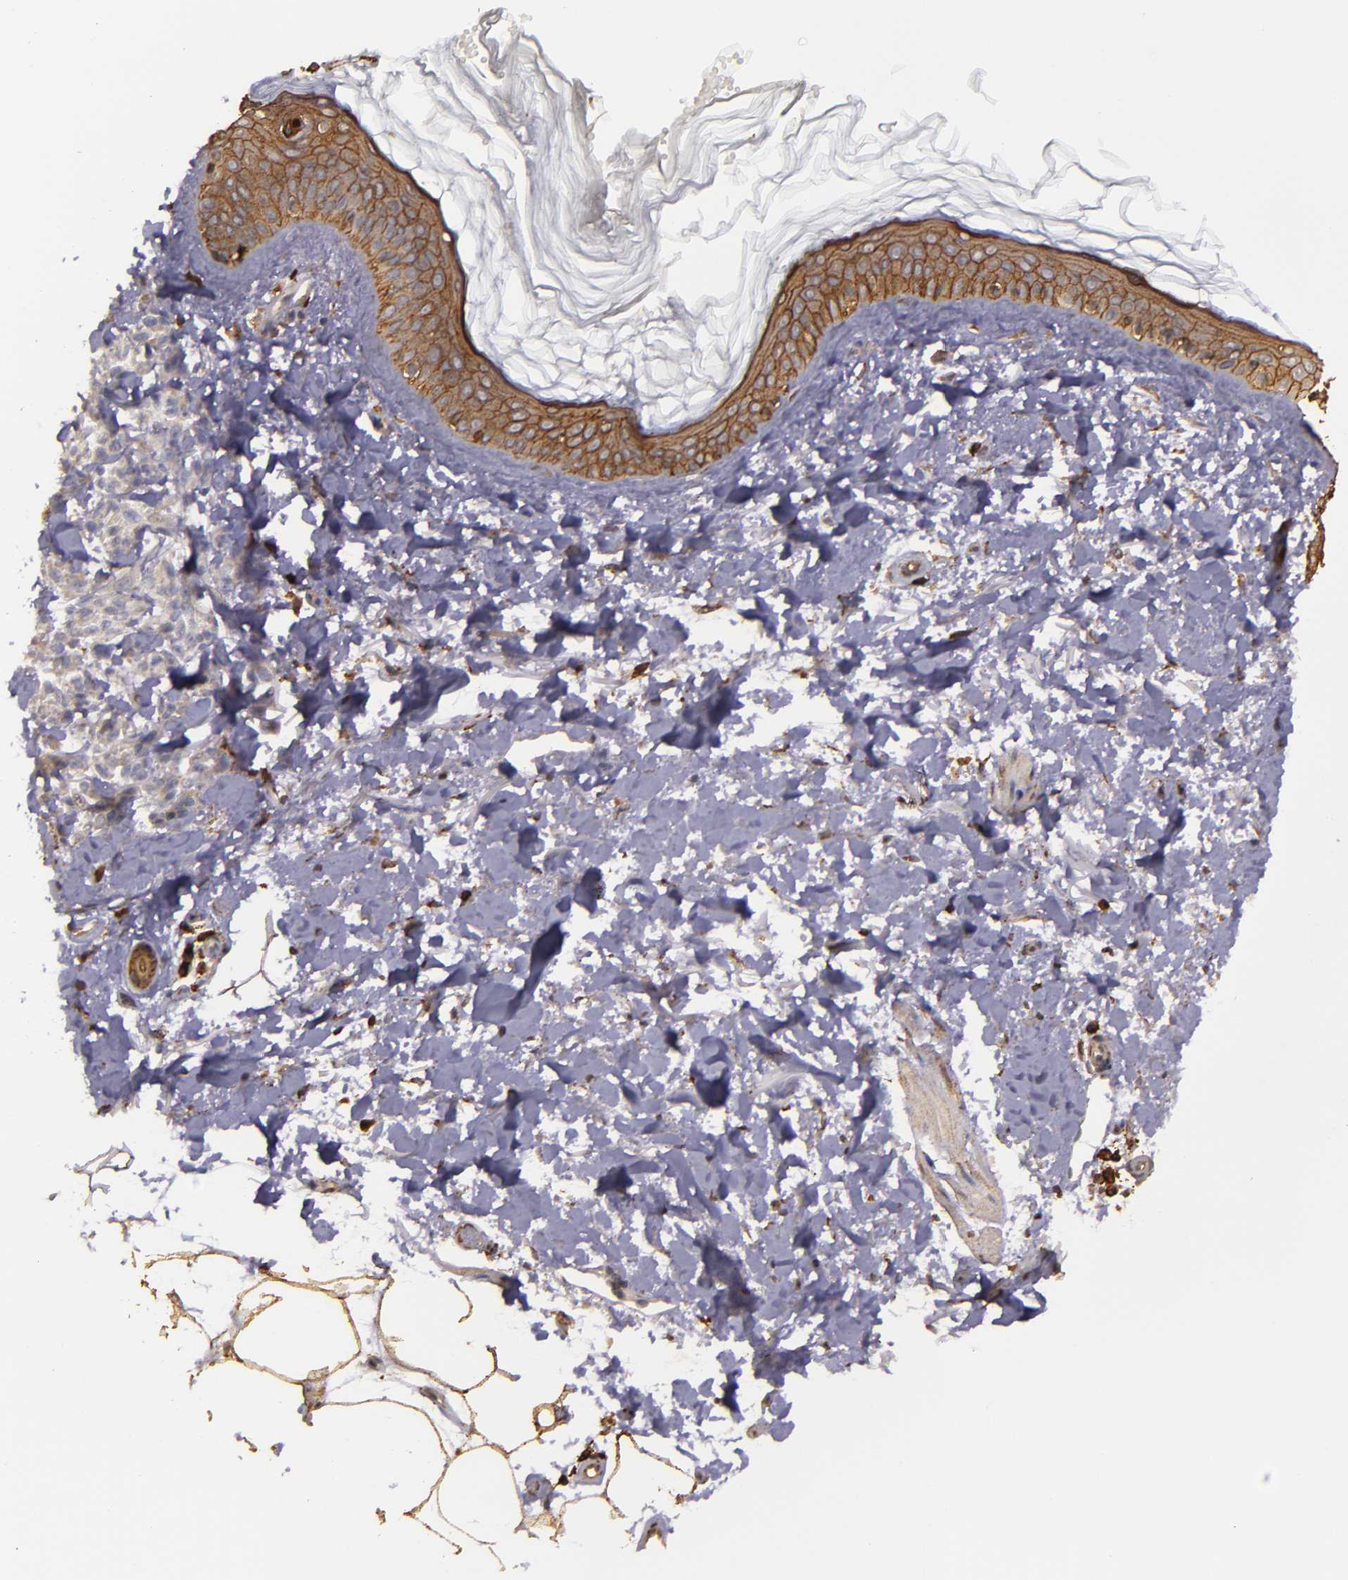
{"staining": {"intensity": "weak", "quantity": ">75%", "location": "cytoplasmic/membranous"}, "tissue": "melanoma", "cell_type": "Tumor cells", "image_type": "cancer", "snomed": [{"axis": "morphology", "description": "Malignant melanoma, NOS"}, {"axis": "topography", "description": "Skin"}], "caption": "Melanoma was stained to show a protein in brown. There is low levels of weak cytoplasmic/membranous positivity in about >75% of tumor cells. Nuclei are stained in blue.", "gene": "SLC9A3R1", "patient": {"sex": "female", "age": 73}}